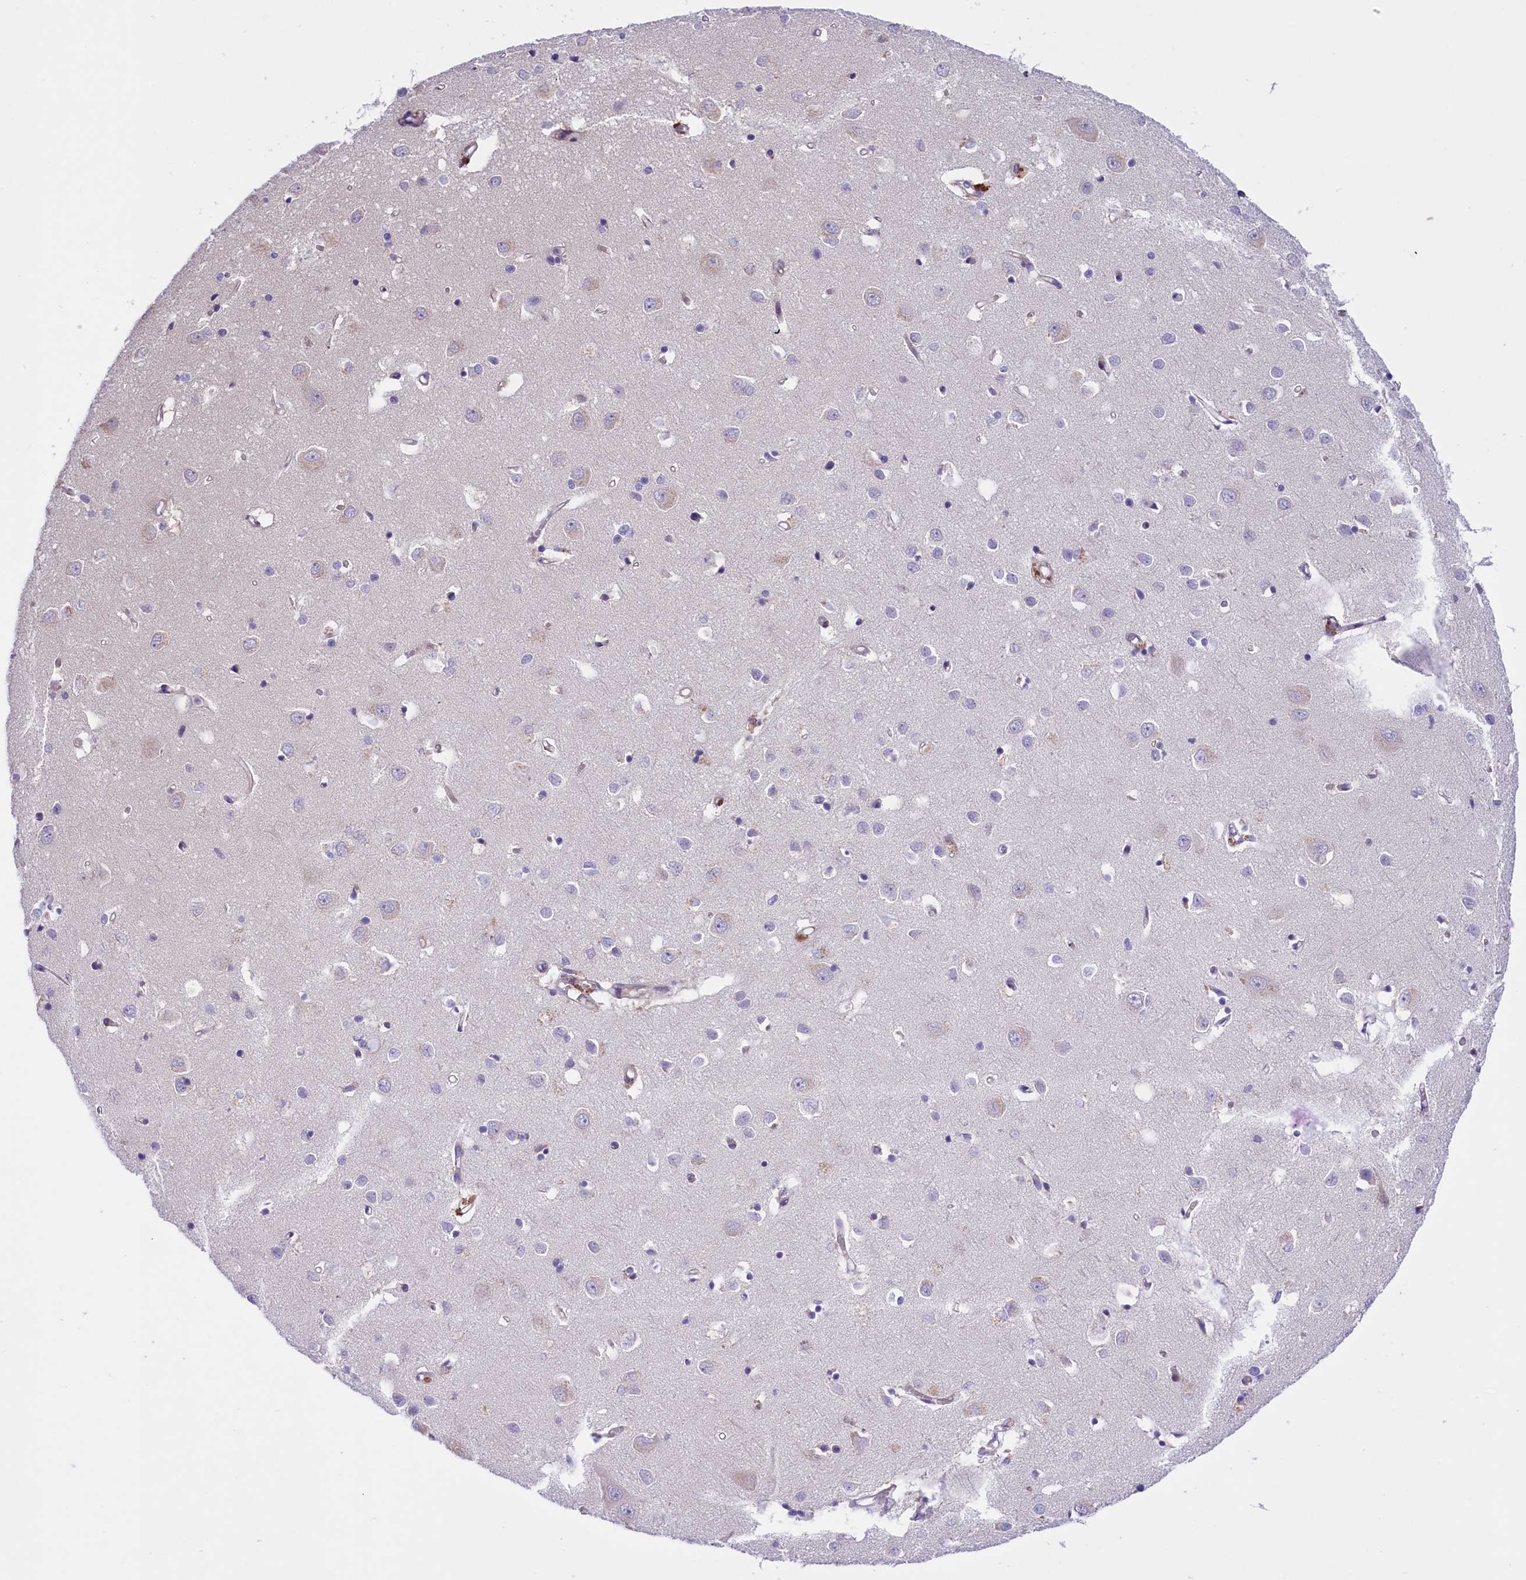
{"staining": {"intensity": "weak", "quantity": "25%-75%", "location": "cytoplasmic/membranous"}, "tissue": "cerebral cortex", "cell_type": "Endothelial cells", "image_type": "normal", "snomed": [{"axis": "morphology", "description": "Normal tissue, NOS"}, {"axis": "topography", "description": "Cerebral cortex"}], "caption": "This photomicrograph exhibits IHC staining of benign human cerebral cortex, with low weak cytoplasmic/membranous expression in about 25%-75% of endothelial cells.", "gene": "CCDC32", "patient": {"sex": "female", "age": 64}}